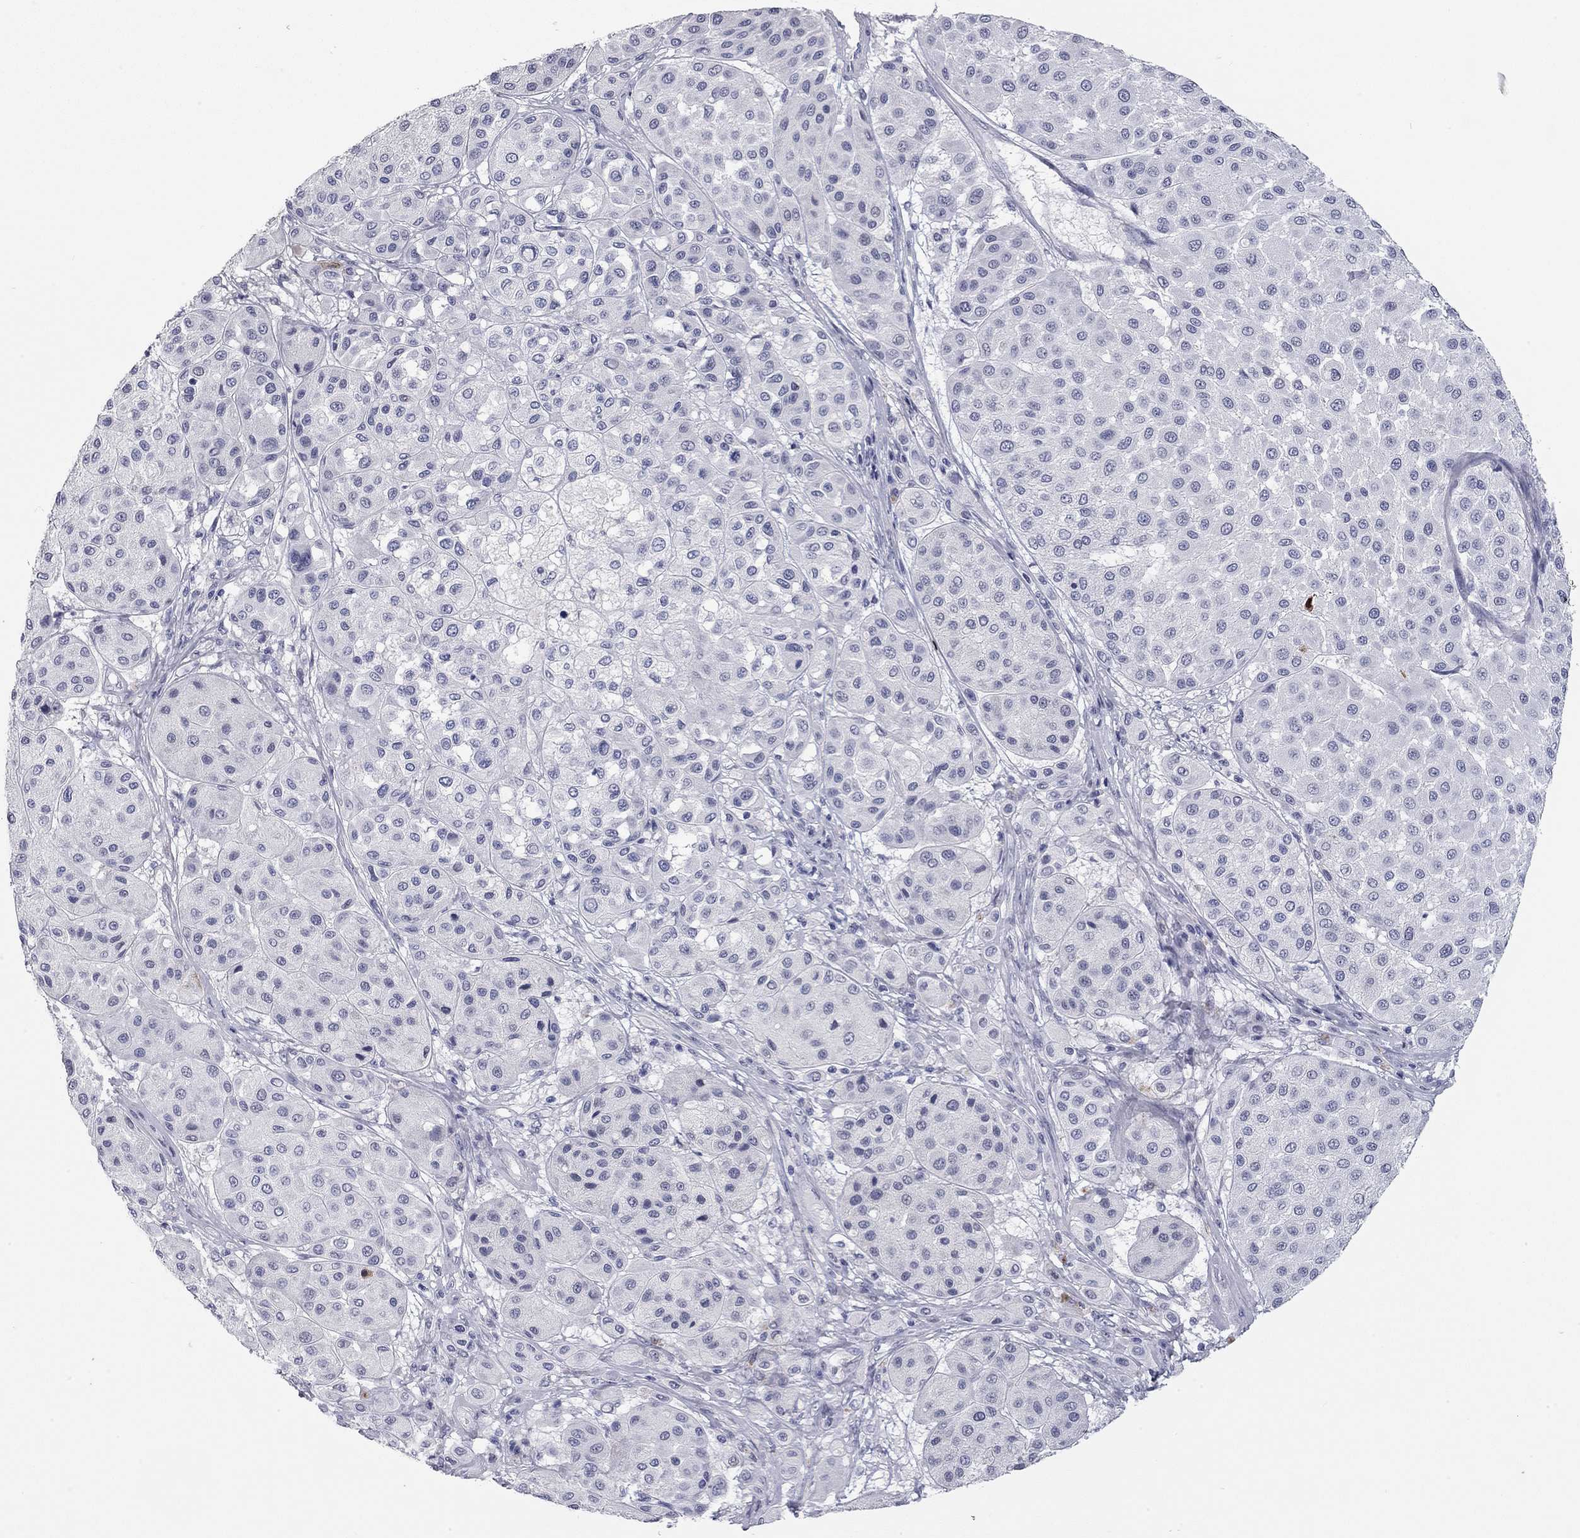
{"staining": {"intensity": "negative", "quantity": "none", "location": "none"}, "tissue": "melanoma", "cell_type": "Tumor cells", "image_type": "cancer", "snomed": [{"axis": "morphology", "description": "Malignant melanoma, Metastatic site"}, {"axis": "topography", "description": "Smooth muscle"}], "caption": "An image of human melanoma is negative for staining in tumor cells. (DAB (3,3'-diaminobenzidine) IHC with hematoxylin counter stain).", "gene": "AK8", "patient": {"sex": "male", "age": 41}}